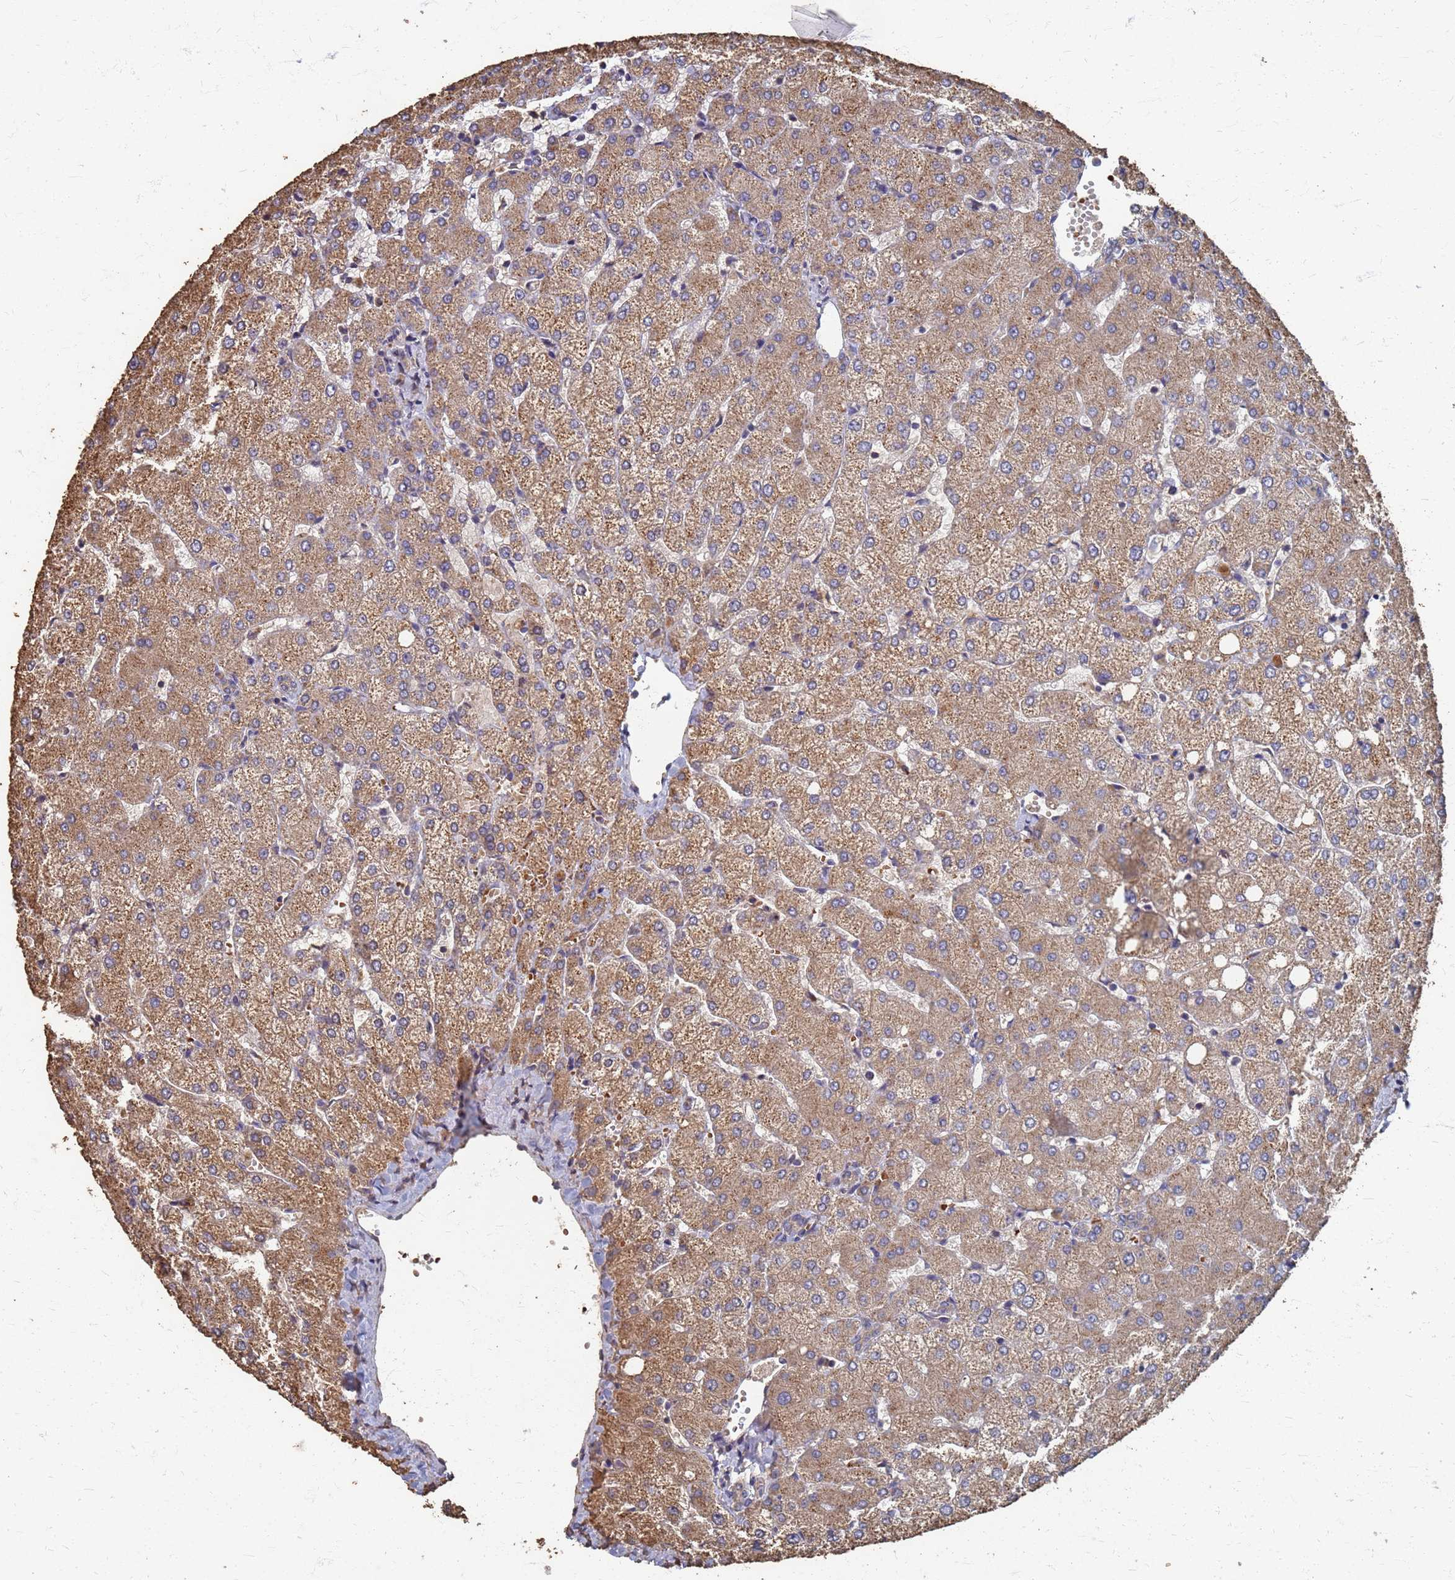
{"staining": {"intensity": "weak", "quantity": ">75%", "location": "cytoplasmic/membranous"}, "tissue": "liver", "cell_type": "Cholangiocytes", "image_type": "normal", "snomed": [{"axis": "morphology", "description": "Normal tissue, NOS"}, {"axis": "topography", "description": "Liver"}], "caption": "Immunohistochemical staining of unremarkable human liver shows weak cytoplasmic/membranous protein positivity in about >75% of cholangiocytes.", "gene": "DPH5", "patient": {"sex": "female", "age": 54}}